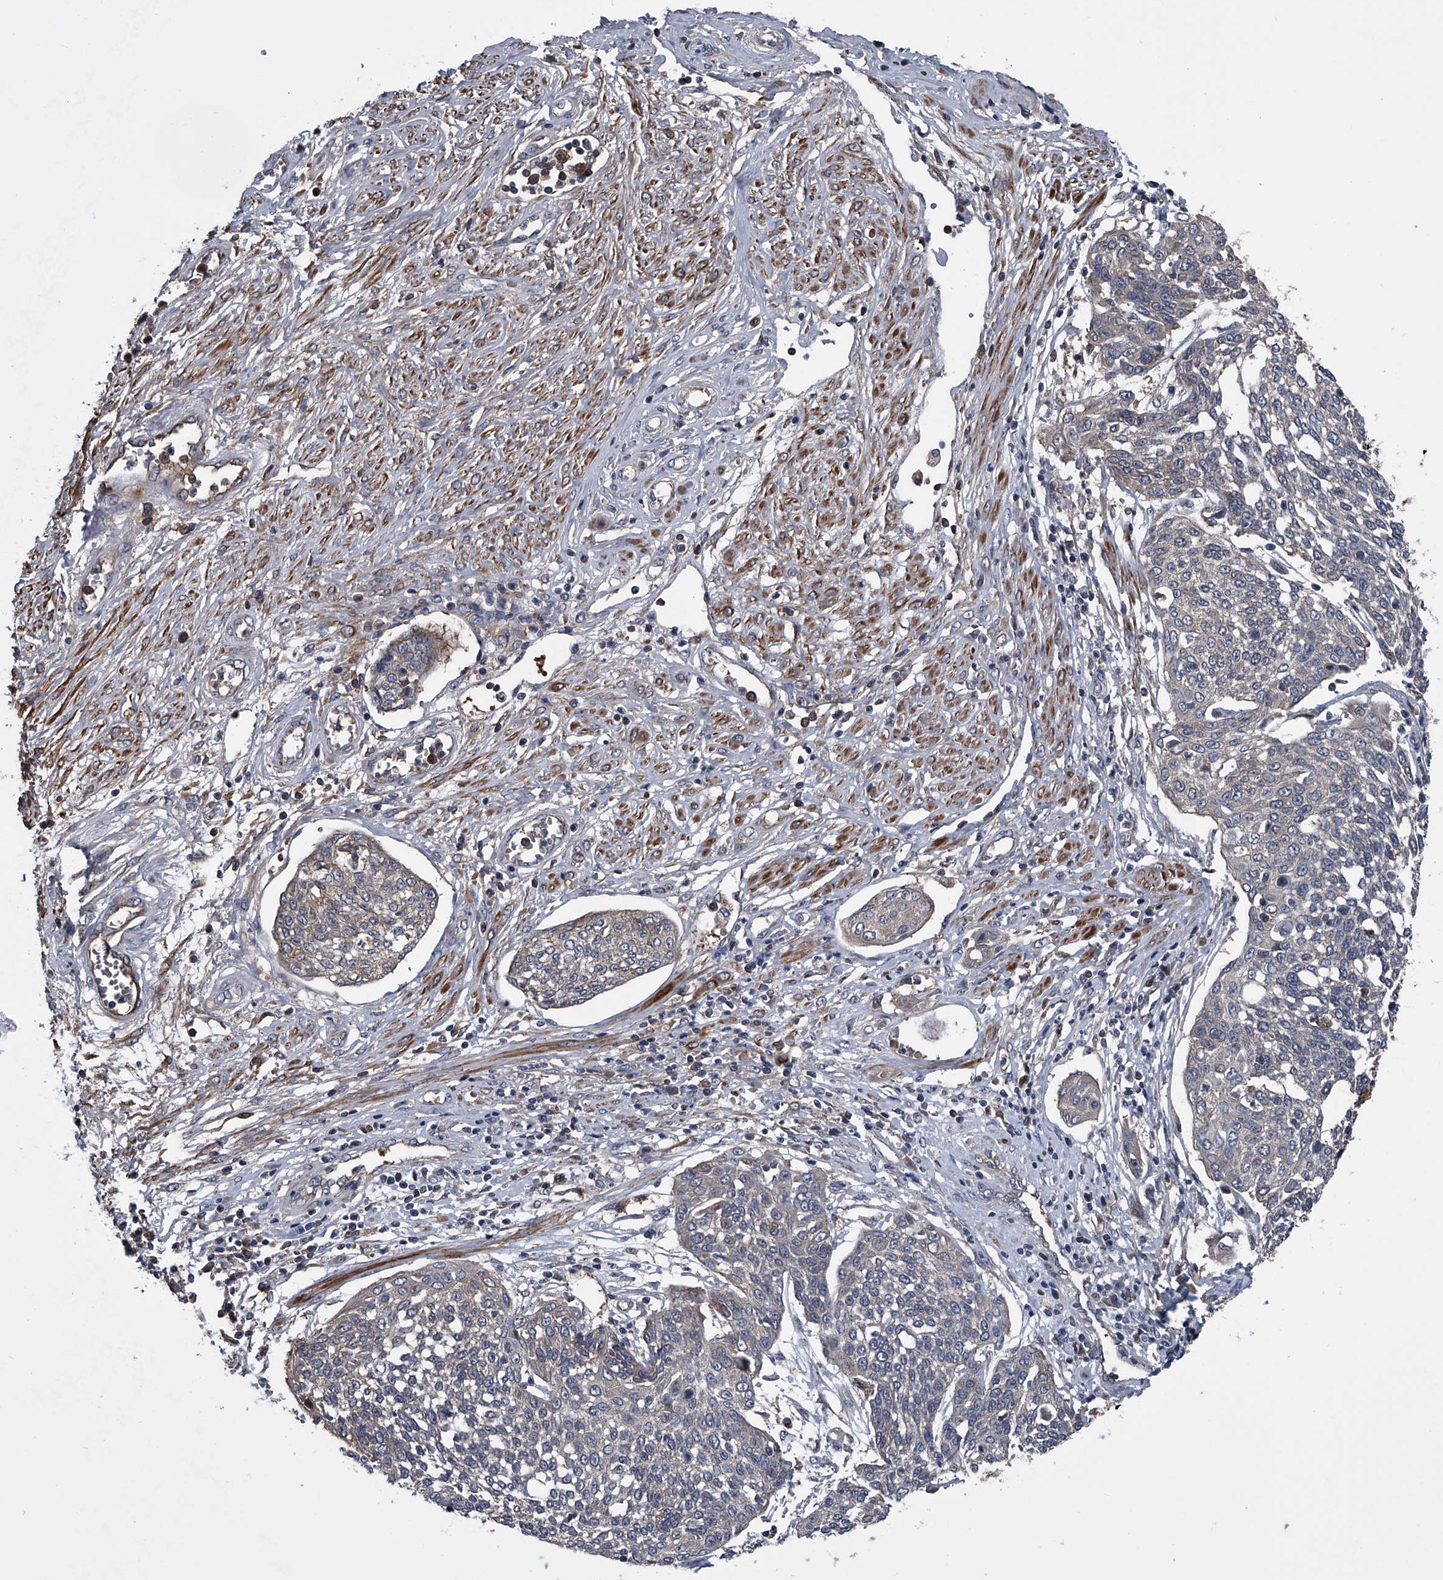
{"staining": {"intensity": "negative", "quantity": "none", "location": "none"}, "tissue": "cervical cancer", "cell_type": "Tumor cells", "image_type": "cancer", "snomed": [{"axis": "morphology", "description": "Squamous cell carcinoma, NOS"}, {"axis": "topography", "description": "Cervix"}], "caption": "Immunohistochemistry histopathology image of cervical squamous cell carcinoma stained for a protein (brown), which reveals no positivity in tumor cells. (DAB immunohistochemistry (IHC) with hematoxylin counter stain).", "gene": "KIF13A", "patient": {"sex": "female", "age": 34}}